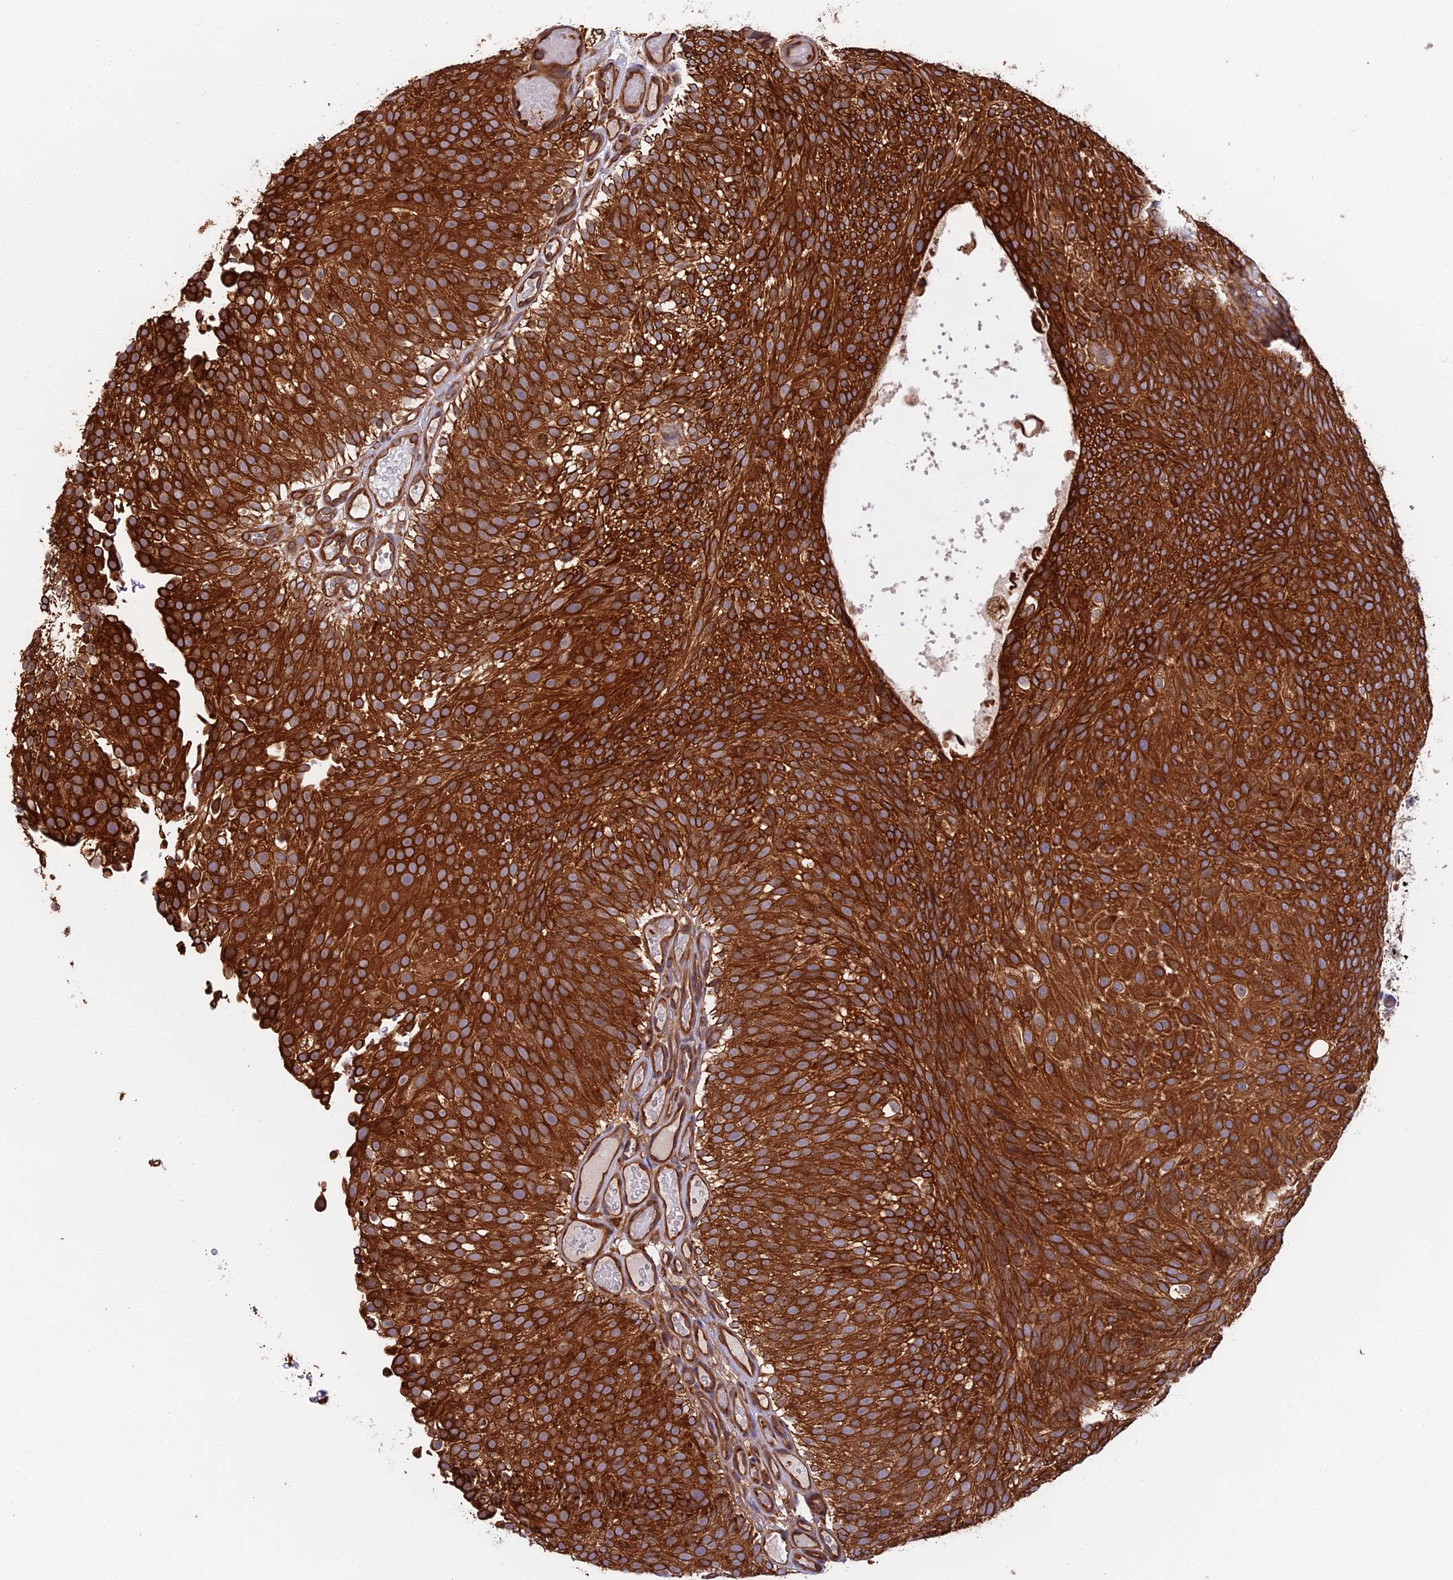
{"staining": {"intensity": "strong", "quantity": ">75%", "location": "cytoplasmic/membranous"}, "tissue": "urothelial cancer", "cell_type": "Tumor cells", "image_type": "cancer", "snomed": [{"axis": "morphology", "description": "Urothelial carcinoma, Low grade"}, {"axis": "topography", "description": "Urinary bladder"}], "caption": "Tumor cells exhibit strong cytoplasmic/membranous staining in about >75% of cells in low-grade urothelial carcinoma.", "gene": "WDR1", "patient": {"sex": "male", "age": 78}}